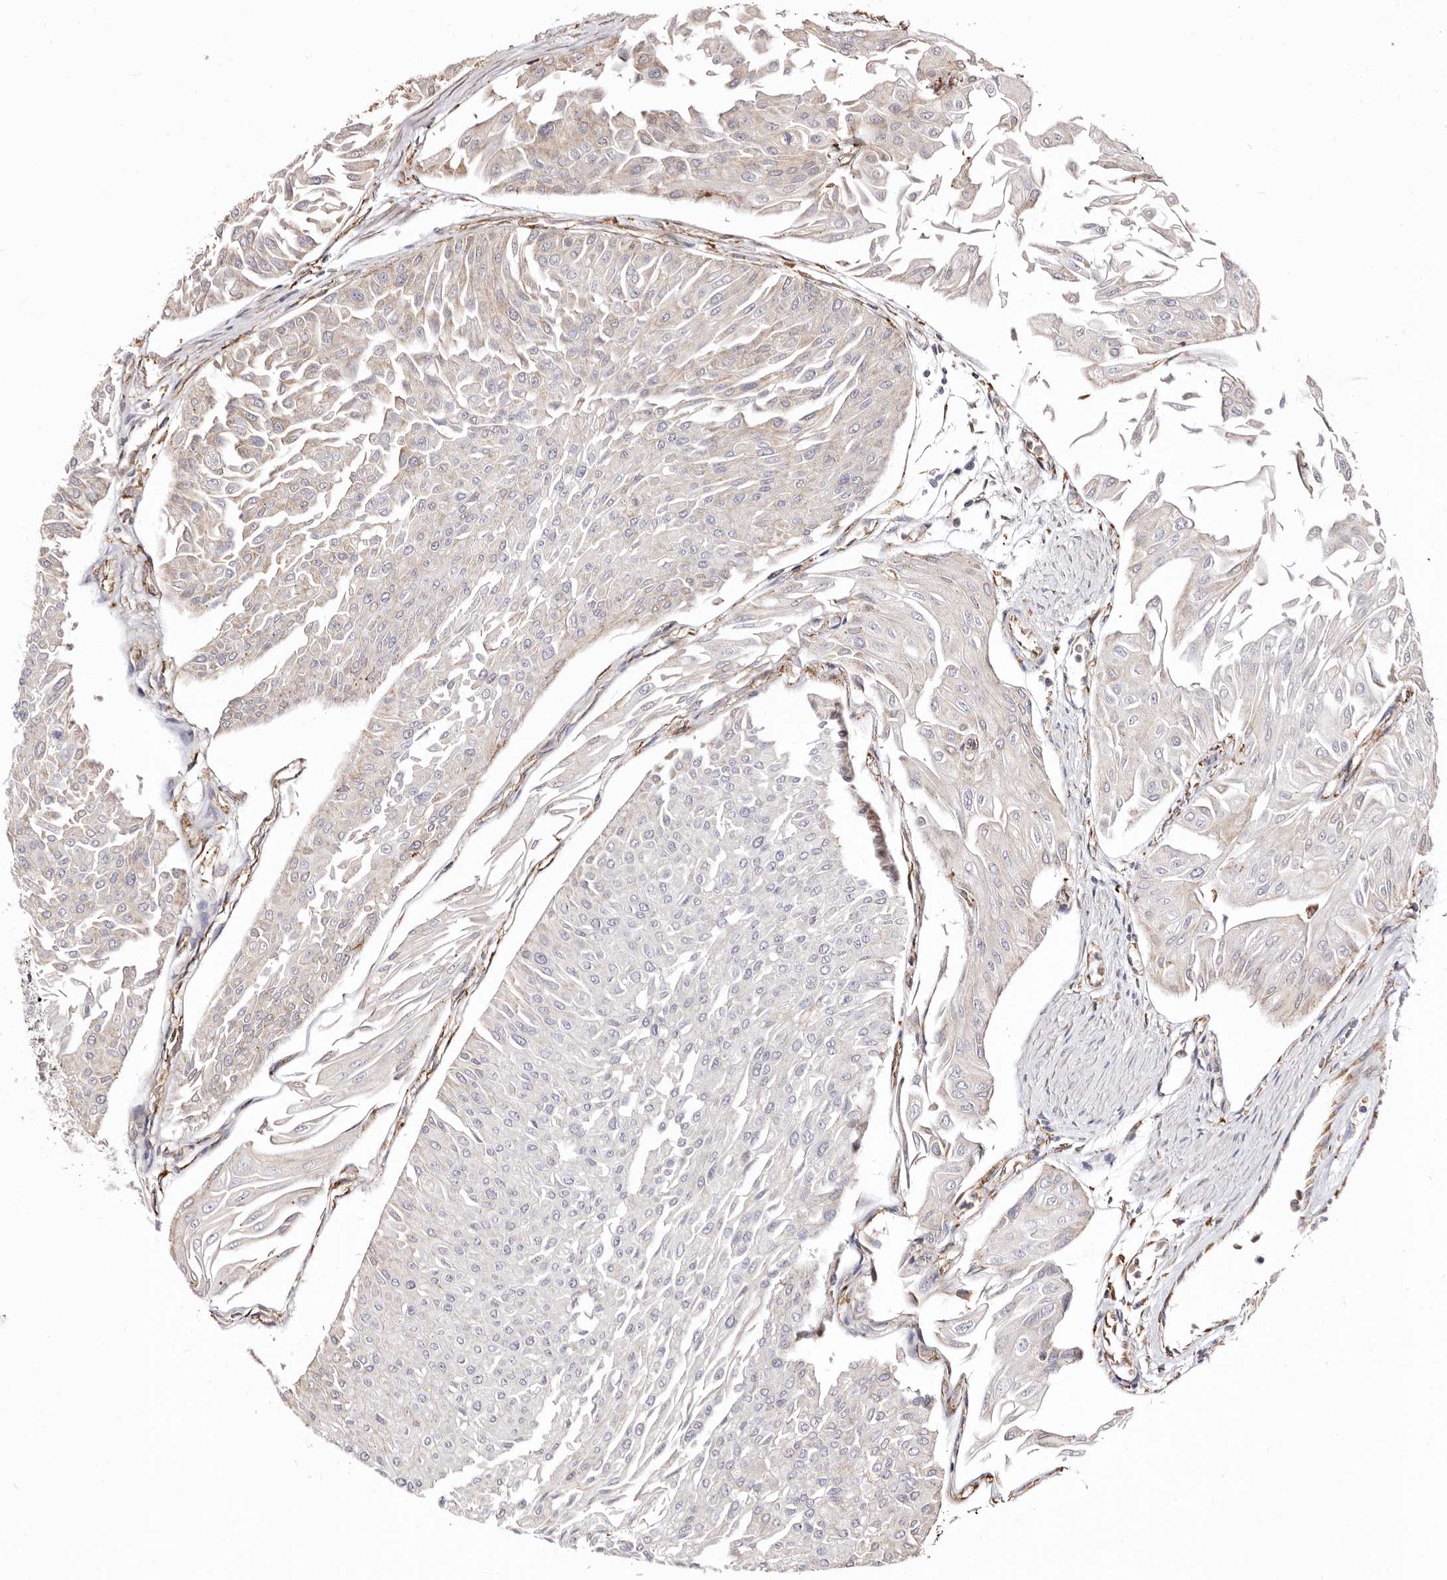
{"staining": {"intensity": "negative", "quantity": "none", "location": "none"}, "tissue": "urothelial cancer", "cell_type": "Tumor cells", "image_type": "cancer", "snomed": [{"axis": "morphology", "description": "Urothelial carcinoma, Low grade"}, {"axis": "topography", "description": "Urinary bladder"}], "caption": "This is a image of immunohistochemistry (IHC) staining of low-grade urothelial carcinoma, which shows no staining in tumor cells. Brightfield microscopy of immunohistochemistry stained with DAB (3,3'-diaminobenzidine) (brown) and hematoxylin (blue), captured at high magnification.", "gene": "ACBD6", "patient": {"sex": "male", "age": 67}}